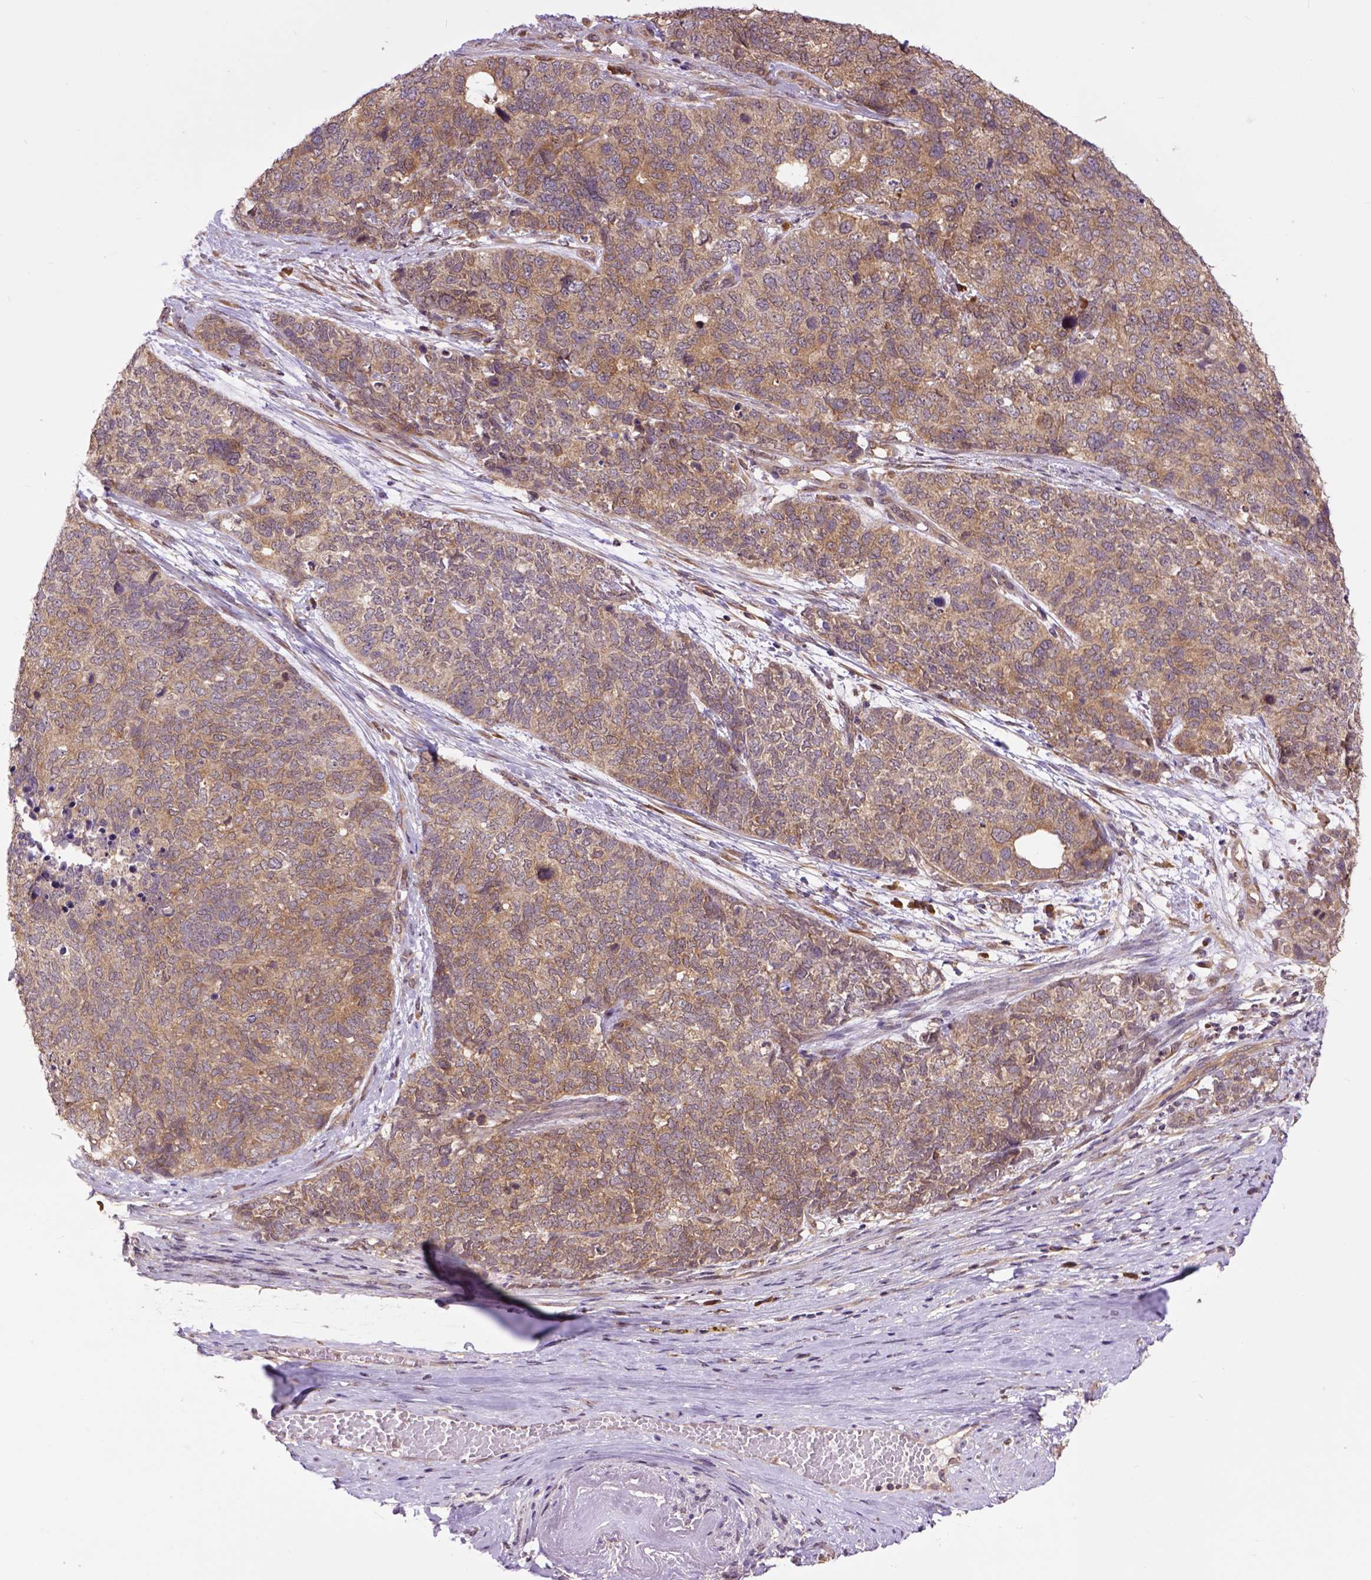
{"staining": {"intensity": "moderate", "quantity": ">75%", "location": "cytoplasmic/membranous"}, "tissue": "cervical cancer", "cell_type": "Tumor cells", "image_type": "cancer", "snomed": [{"axis": "morphology", "description": "Squamous cell carcinoma, NOS"}, {"axis": "topography", "description": "Cervix"}], "caption": "Protein expression analysis of squamous cell carcinoma (cervical) reveals moderate cytoplasmic/membranous expression in about >75% of tumor cells. The staining was performed using DAB, with brown indicating positive protein expression. Nuclei are stained blue with hematoxylin.", "gene": "ARL1", "patient": {"sex": "female", "age": 63}}